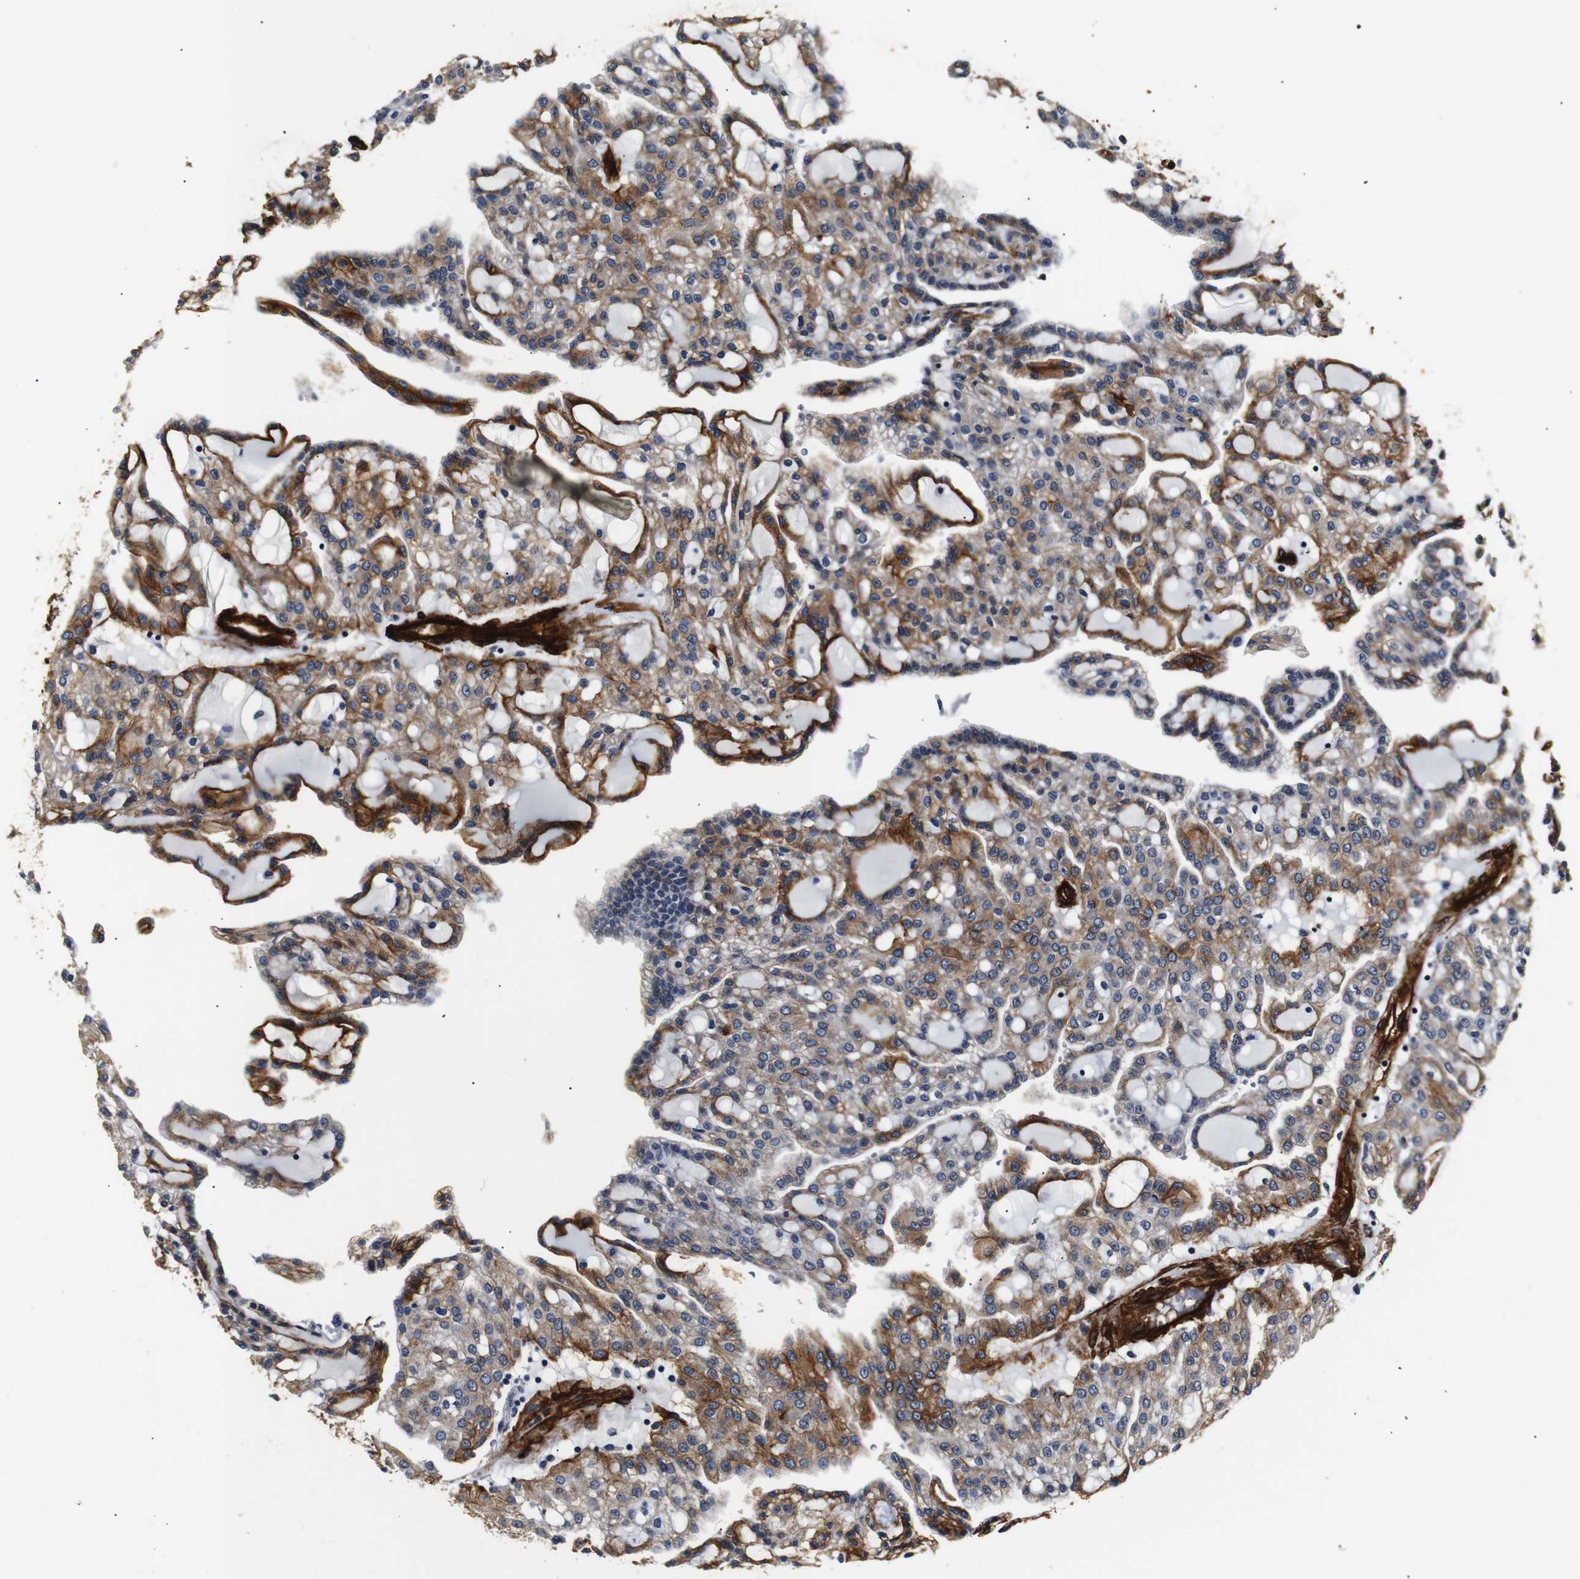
{"staining": {"intensity": "strong", "quantity": "25%-75%", "location": "cytoplasmic/membranous"}, "tissue": "renal cancer", "cell_type": "Tumor cells", "image_type": "cancer", "snomed": [{"axis": "morphology", "description": "Adenocarcinoma, NOS"}, {"axis": "topography", "description": "Kidney"}], "caption": "Adenocarcinoma (renal) was stained to show a protein in brown. There is high levels of strong cytoplasmic/membranous positivity in about 25%-75% of tumor cells.", "gene": "CAV2", "patient": {"sex": "male", "age": 63}}